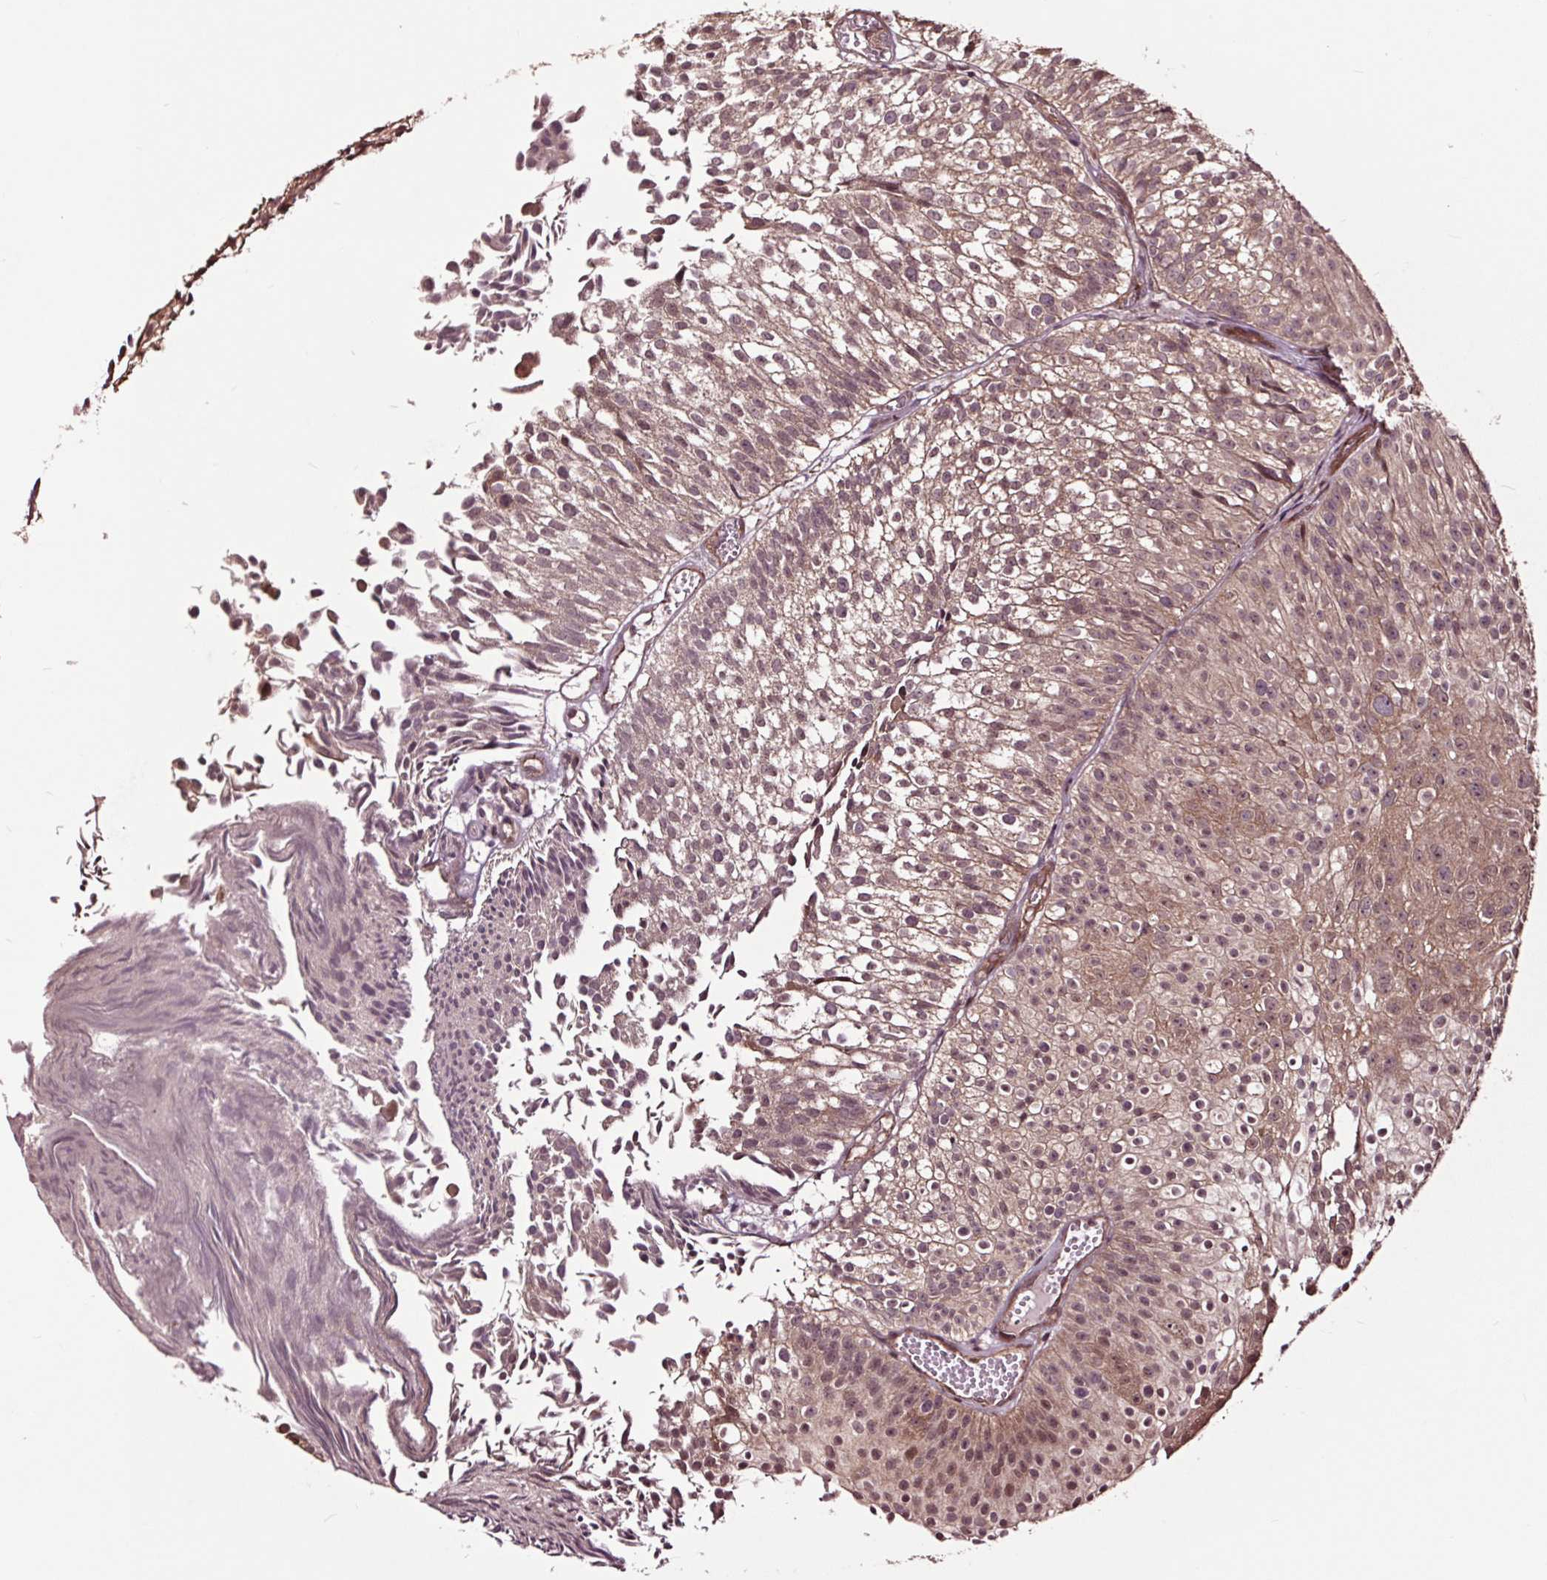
{"staining": {"intensity": "weak", "quantity": ">75%", "location": "cytoplasmic/membranous,nuclear"}, "tissue": "urothelial cancer", "cell_type": "Tumor cells", "image_type": "cancer", "snomed": [{"axis": "morphology", "description": "Urothelial carcinoma, Low grade"}, {"axis": "topography", "description": "Urinary bladder"}], "caption": "Urothelial carcinoma (low-grade) stained with immunohistochemistry reveals weak cytoplasmic/membranous and nuclear expression in approximately >75% of tumor cells.", "gene": "CEP95", "patient": {"sex": "male", "age": 70}}